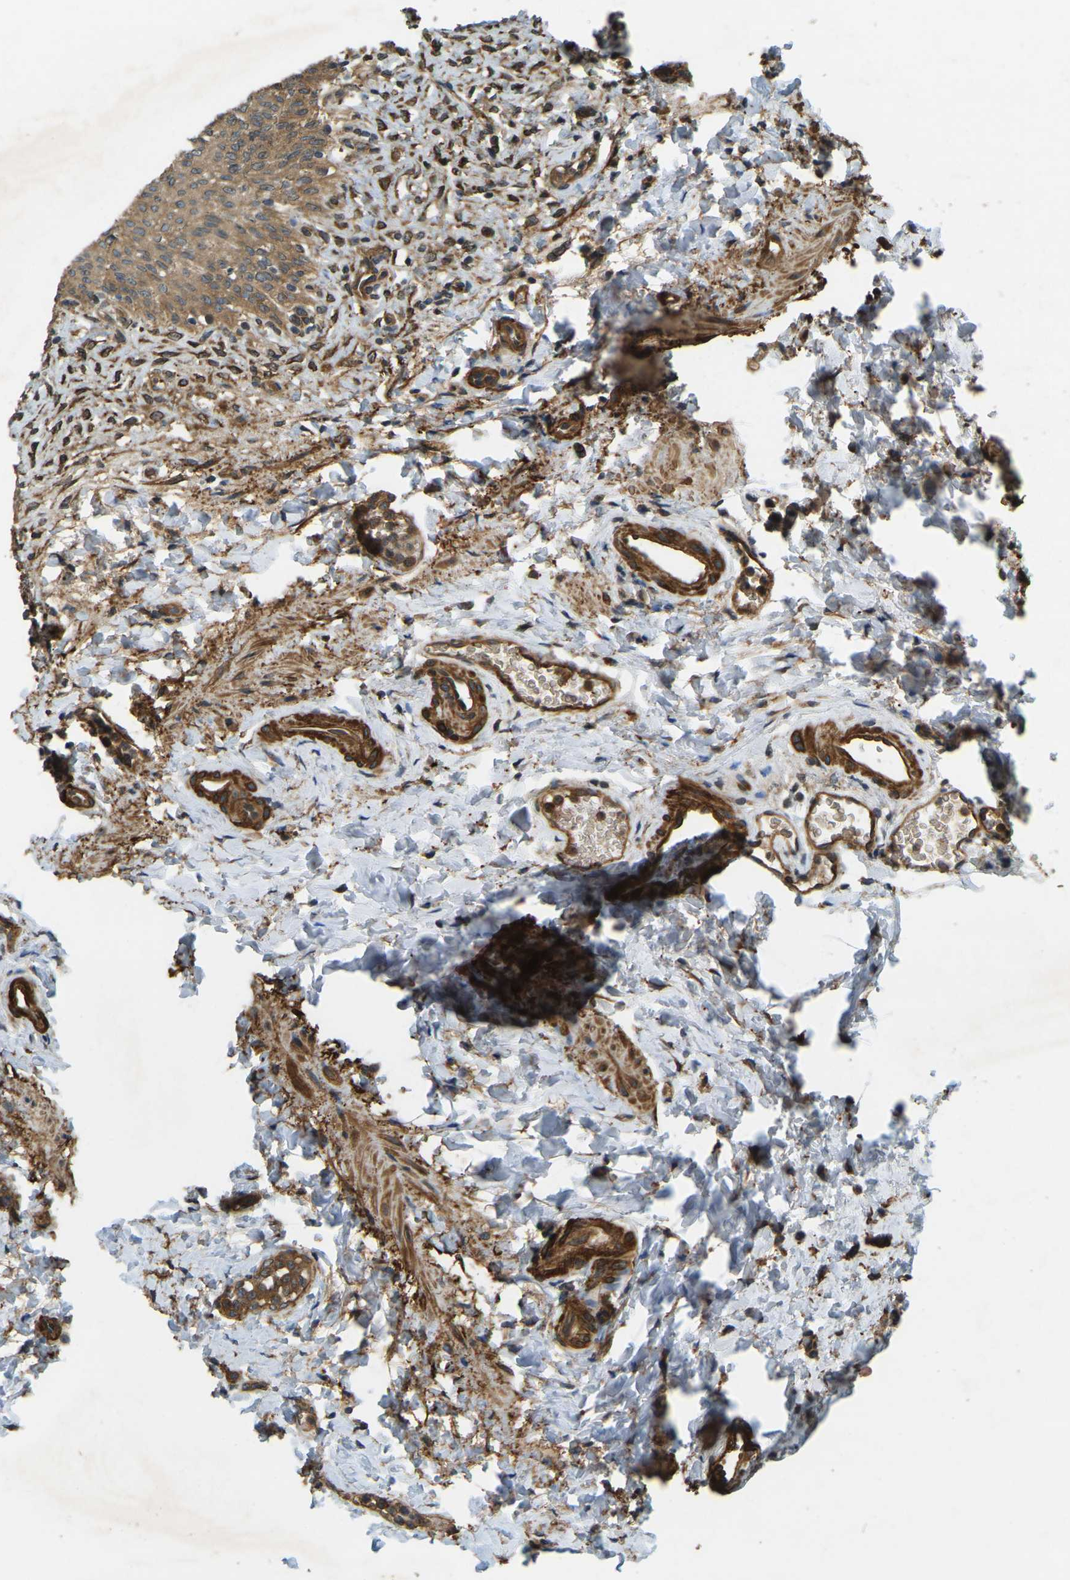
{"staining": {"intensity": "strong", "quantity": ">75%", "location": "cytoplasmic/membranous"}, "tissue": "urinary bladder", "cell_type": "Urothelial cells", "image_type": "normal", "snomed": [{"axis": "morphology", "description": "Urothelial carcinoma, High grade"}, {"axis": "topography", "description": "Urinary bladder"}], "caption": "Immunohistochemical staining of benign human urinary bladder demonstrates high levels of strong cytoplasmic/membranous positivity in approximately >75% of urothelial cells.", "gene": "ERGIC1", "patient": {"sex": "male", "age": 46}}